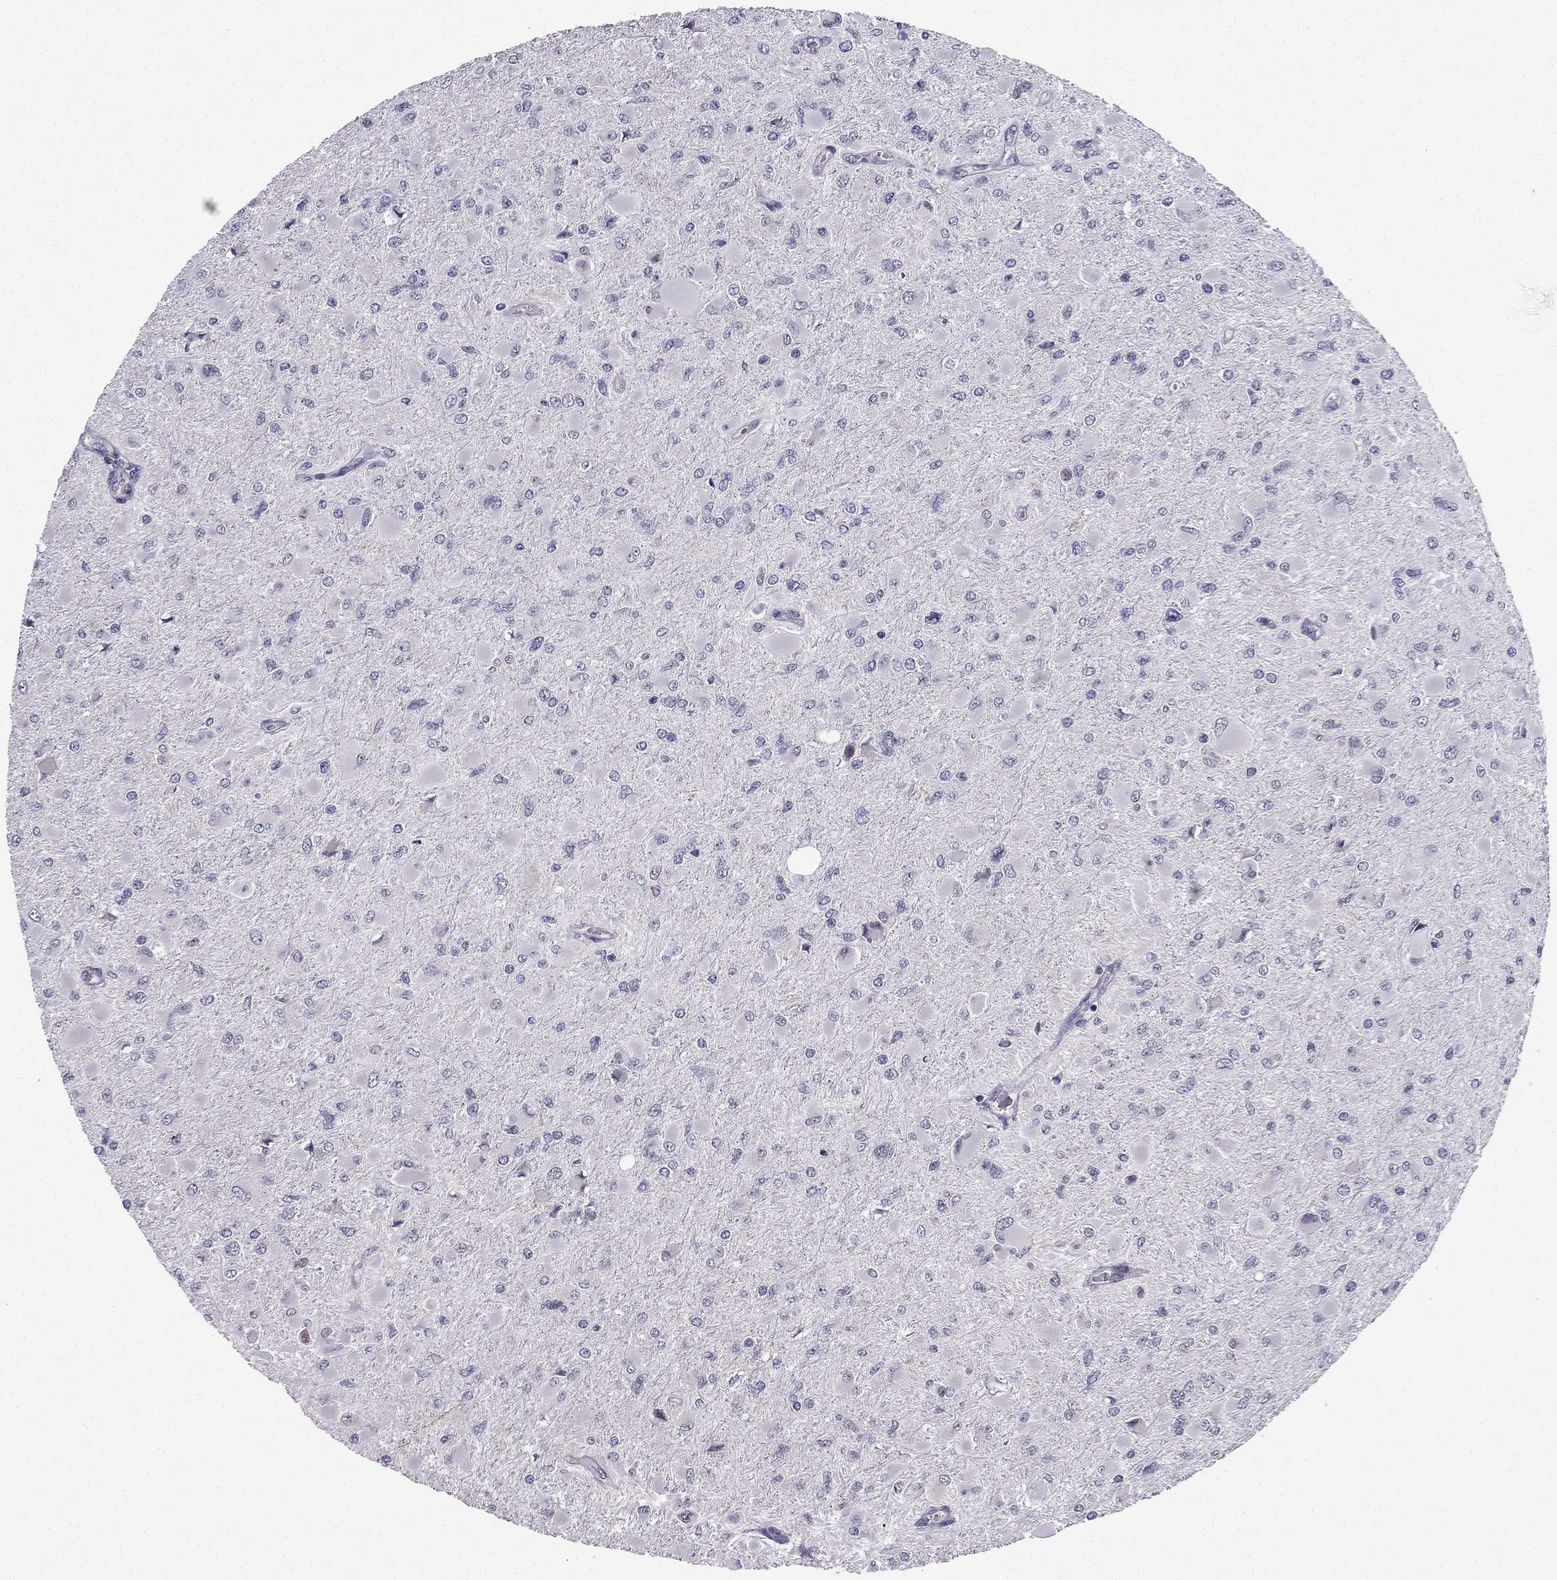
{"staining": {"intensity": "negative", "quantity": "none", "location": "none"}, "tissue": "glioma", "cell_type": "Tumor cells", "image_type": "cancer", "snomed": [{"axis": "morphology", "description": "Glioma, malignant, High grade"}, {"axis": "topography", "description": "Cerebral cortex"}], "caption": "Tumor cells are negative for protein expression in human glioma. (DAB immunohistochemistry with hematoxylin counter stain).", "gene": "SLC6A2", "patient": {"sex": "female", "age": 36}}